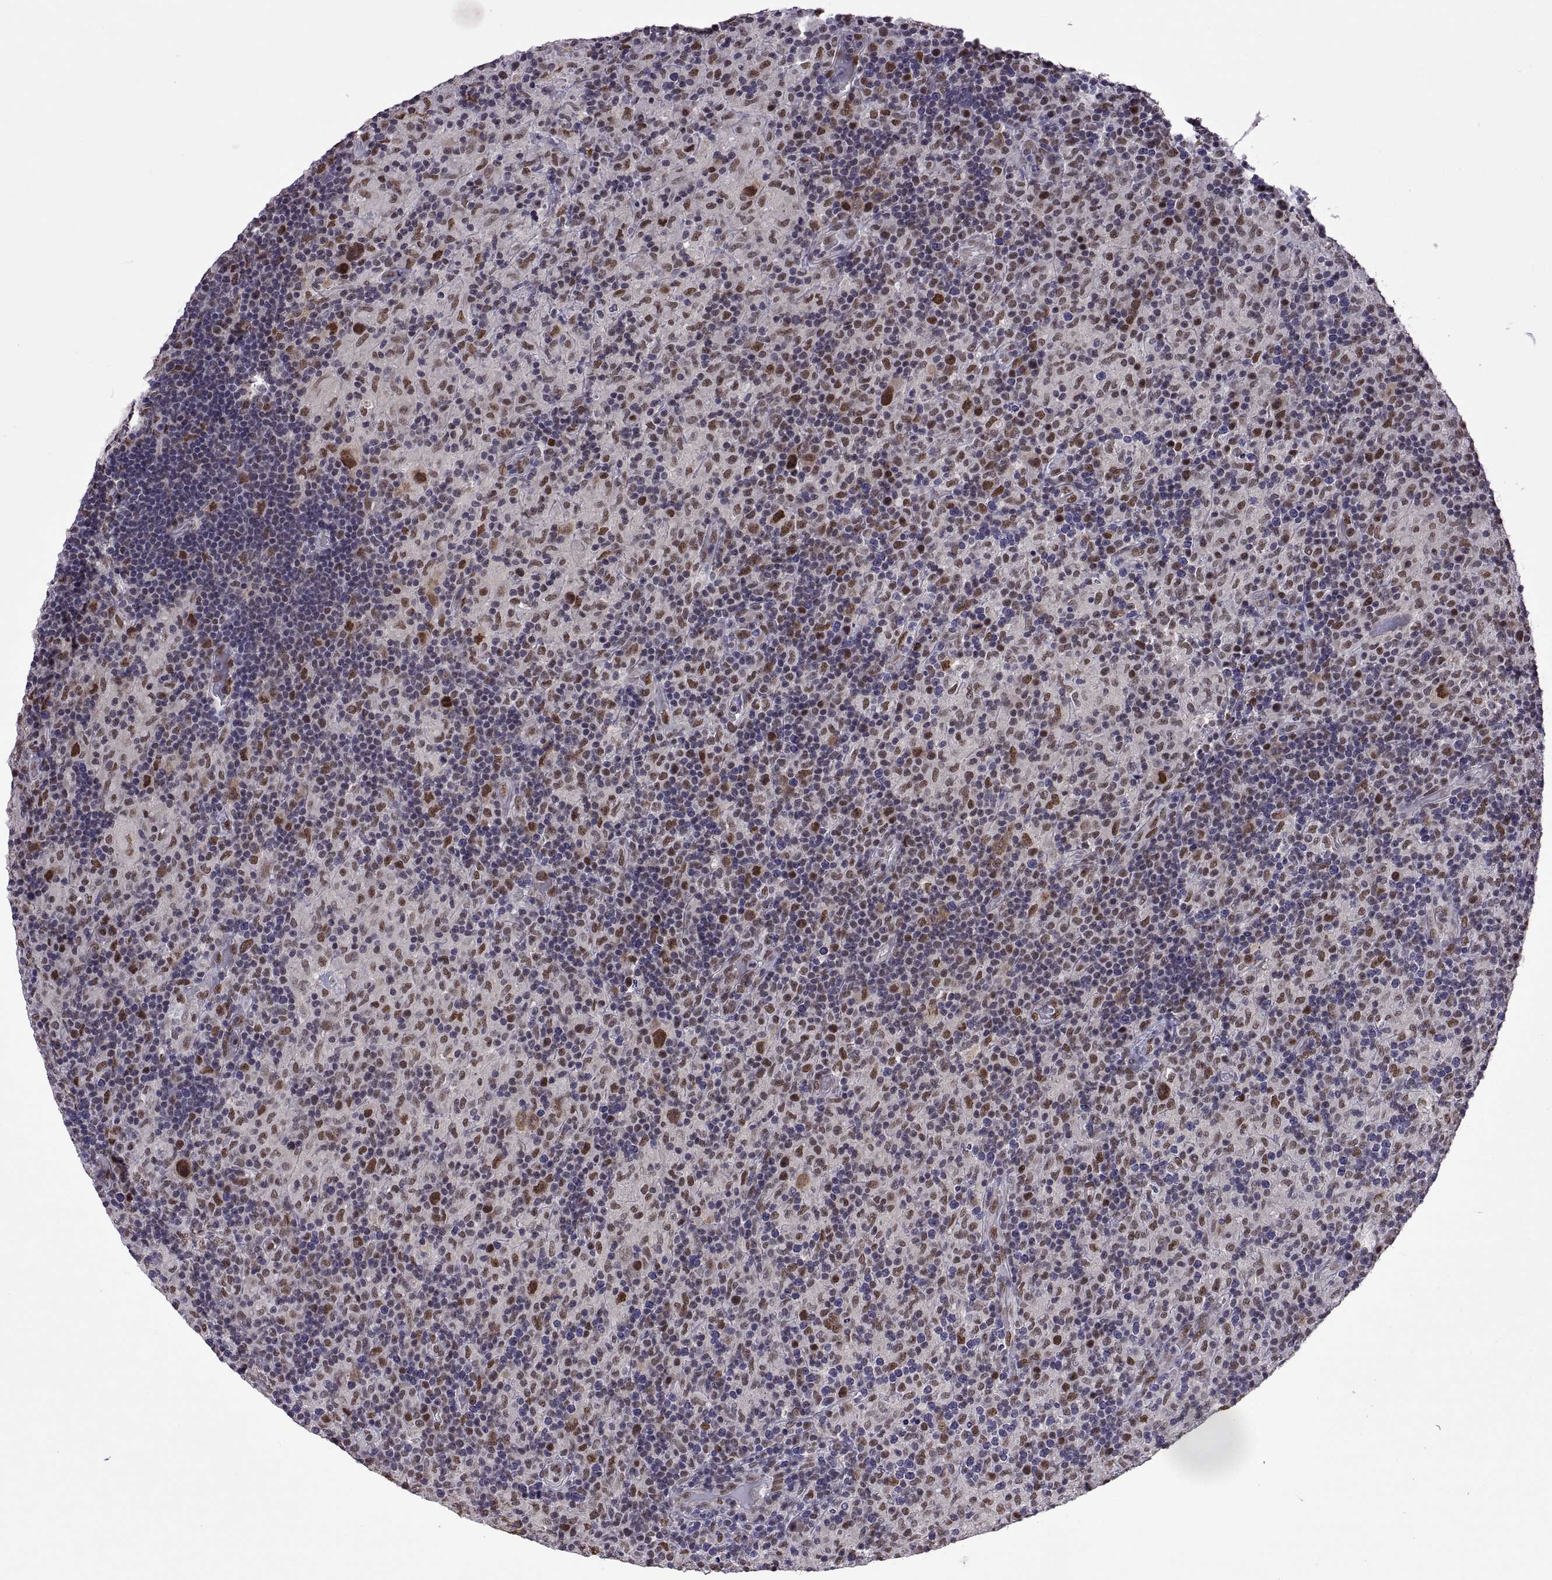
{"staining": {"intensity": "moderate", "quantity": ">75%", "location": "nuclear"}, "tissue": "lymphoma", "cell_type": "Tumor cells", "image_type": "cancer", "snomed": [{"axis": "morphology", "description": "Hodgkin's disease, NOS"}, {"axis": "topography", "description": "Lymph node"}], "caption": "An image of lymphoma stained for a protein exhibits moderate nuclear brown staining in tumor cells.", "gene": "NR4A1", "patient": {"sex": "male", "age": 70}}